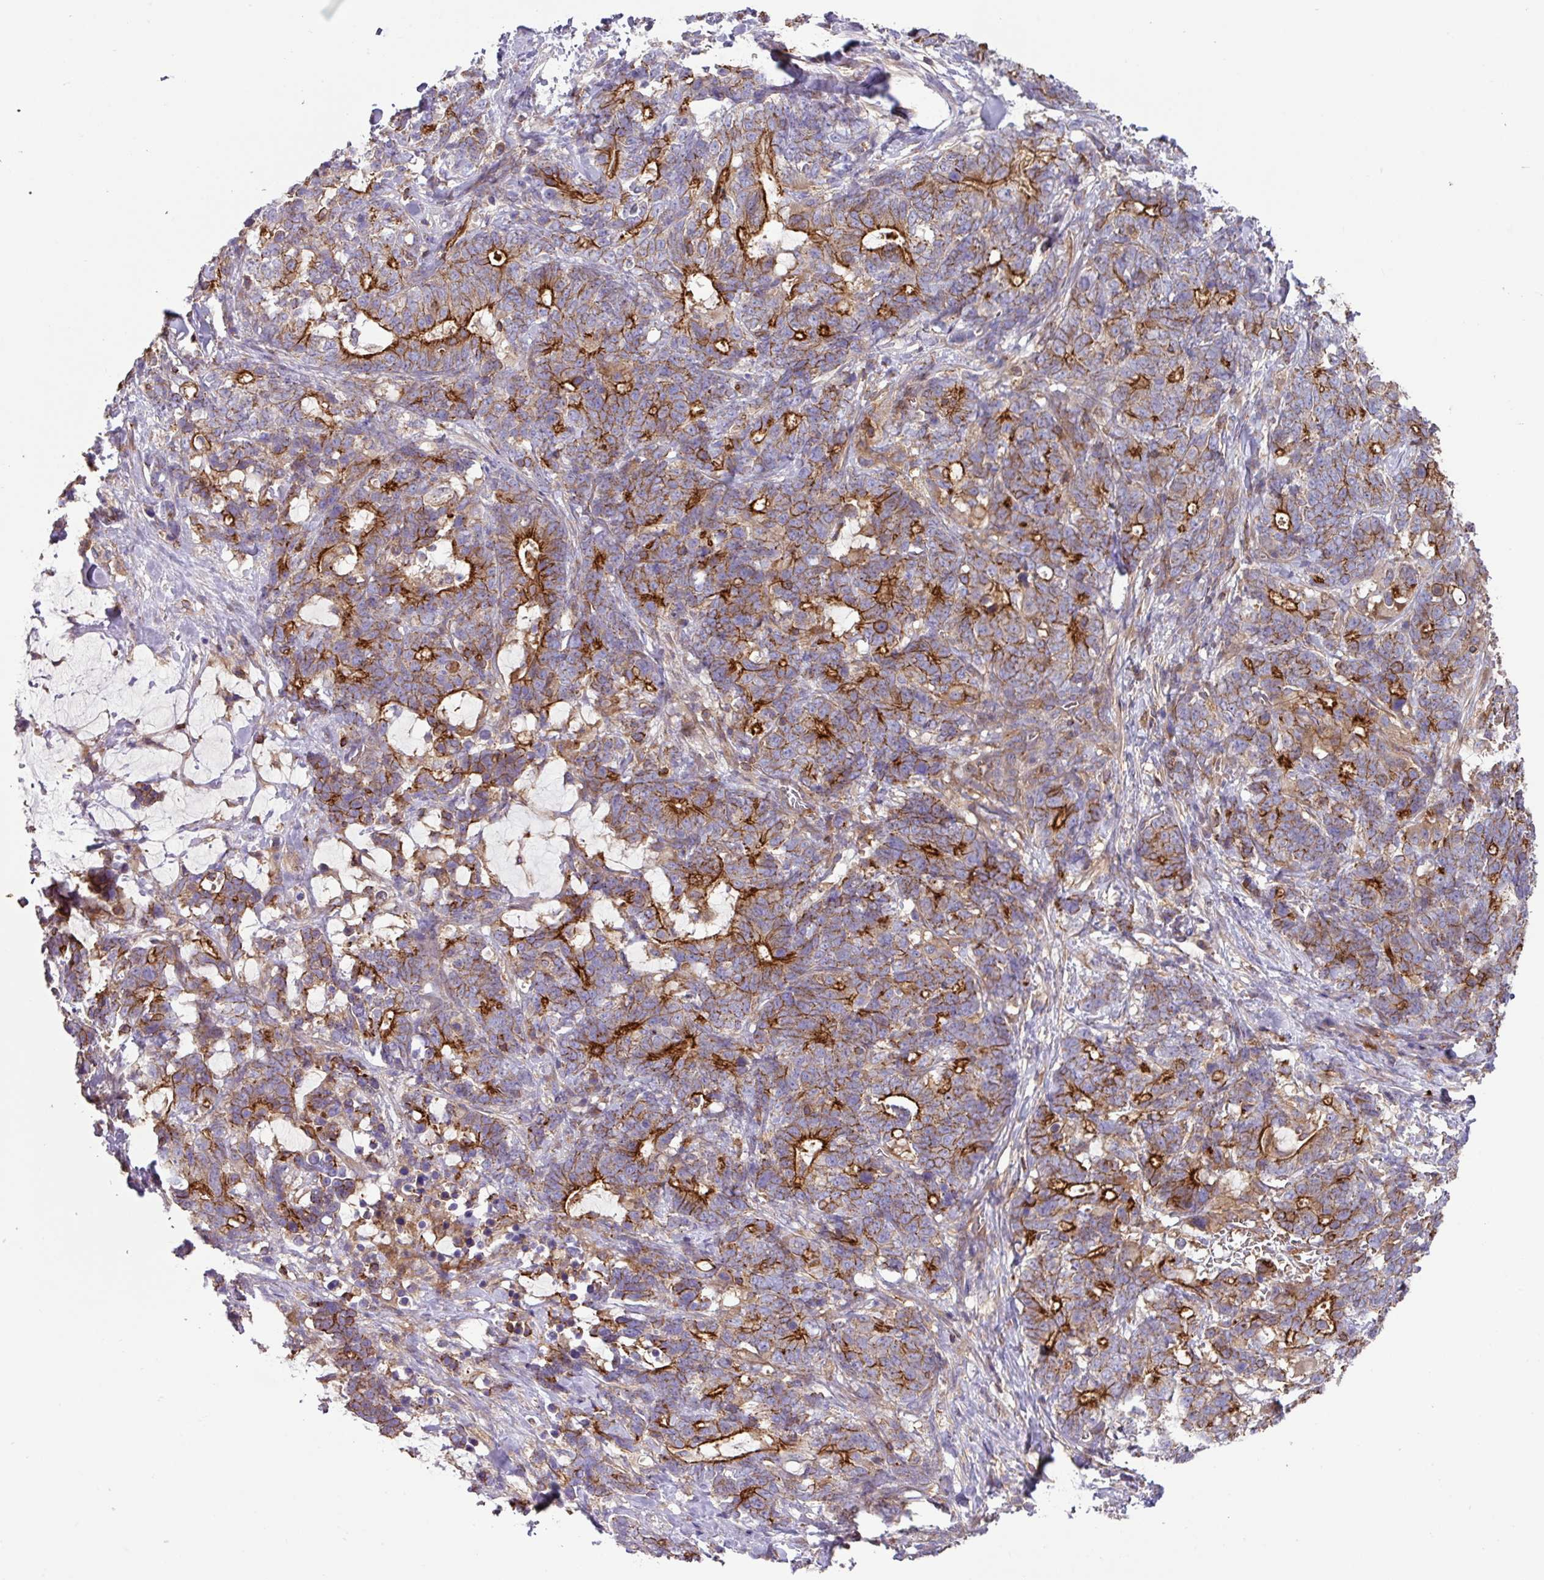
{"staining": {"intensity": "strong", "quantity": "25%-75%", "location": "cytoplasmic/membranous"}, "tissue": "stomach cancer", "cell_type": "Tumor cells", "image_type": "cancer", "snomed": [{"axis": "morphology", "description": "Normal tissue, NOS"}, {"axis": "morphology", "description": "Adenocarcinoma, NOS"}, {"axis": "topography", "description": "Stomach"}], "caption": "The micrograph shows staining of adenocarcinoma (stomach), revealing strong cytoplasmic/membranous protein positivity (brown color) within tumor cells.", "gene": "RIC1", "patient": {"sex": "female", "age": 64}}